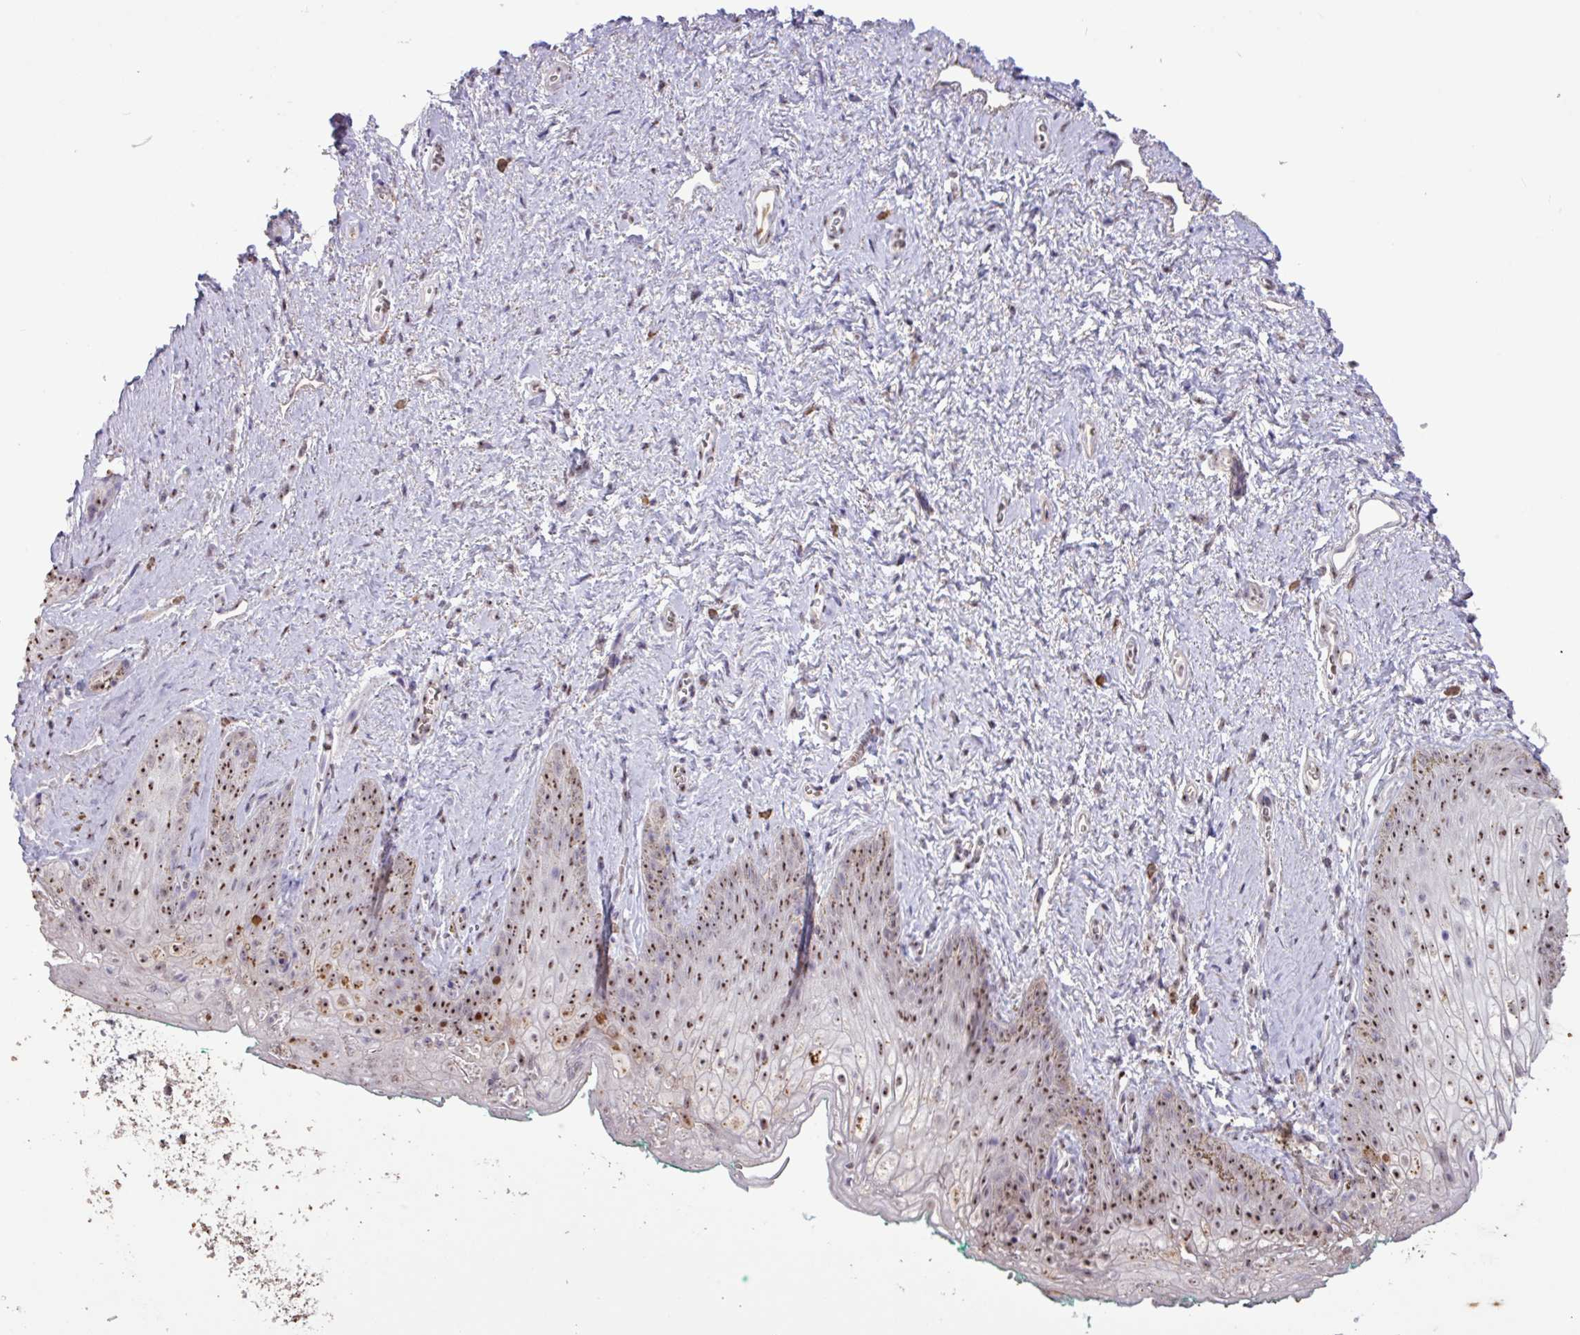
{"staining": {"intensity": "moderate", "quantity": "25%-75%", "location": "nuclear"}, "tissue": "vagina", "cell_type": "Squamous epithelial cells", "image_type": "normal", "snomed": [{"axis": "morphology", "description": "Normal tissue, NOS"}, {"axis": "topography", "description": "Vulva"}, {"axis": "topography", "description": "Vagina"}, {"axis": "topography", "description": "Peripheral nerve tissue"}], "caption": "IHC histopathology image of unremarkable human vagina stained for a protein (brown), which demonstrates medium levels of moderate nuclear staining in approximately 25%-75% of squamous epithelial cells.", "gene": "L3MBTL3", "patient": {"sex": "female", "age": 66}}